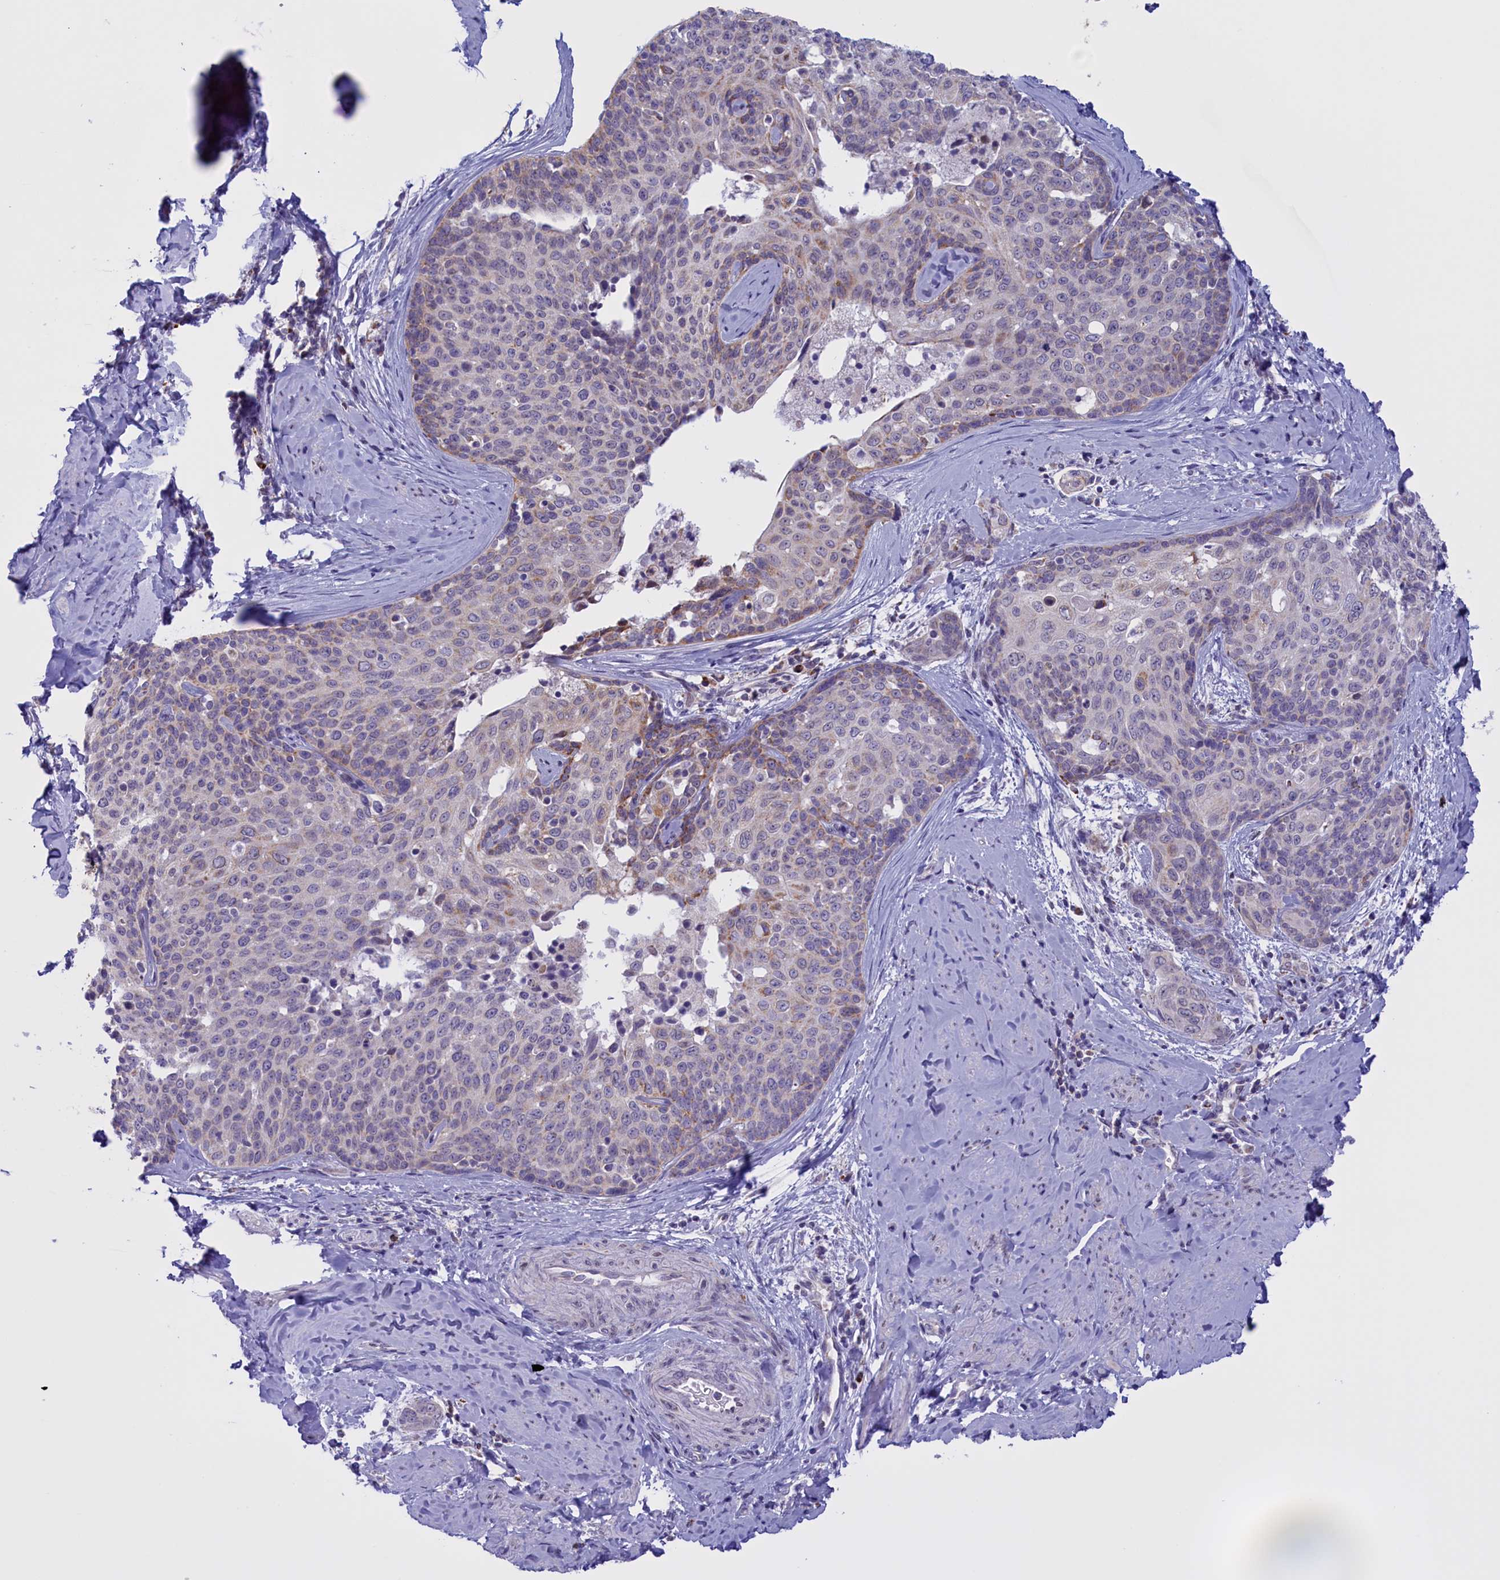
{"staining": {"intensity": "moderate", "quantity": "<25%", "location": "cytoplasmic/membranous"}, "tissue": "cervical cancer", "cell_type": "Tumor cells", "image_type": "cancer", "snomed": [{"axis": "morphology", "description": "Squamous cell carcinoma, NOS"}, {"axis": "topography", "description": "Cervix"}], "caption": "Immunohistochemistry (IHC) image of neoplastic tissue: human cervical cancer stained using IHC displays low levels of moderate protein expression localized specifically in the cytoplasmic/membranous of tumor cells, appearing as a cytoplasmic/membranous brown color.", "gene": "FAM149B1", "patient": {"sex": "female", "age": 50}}